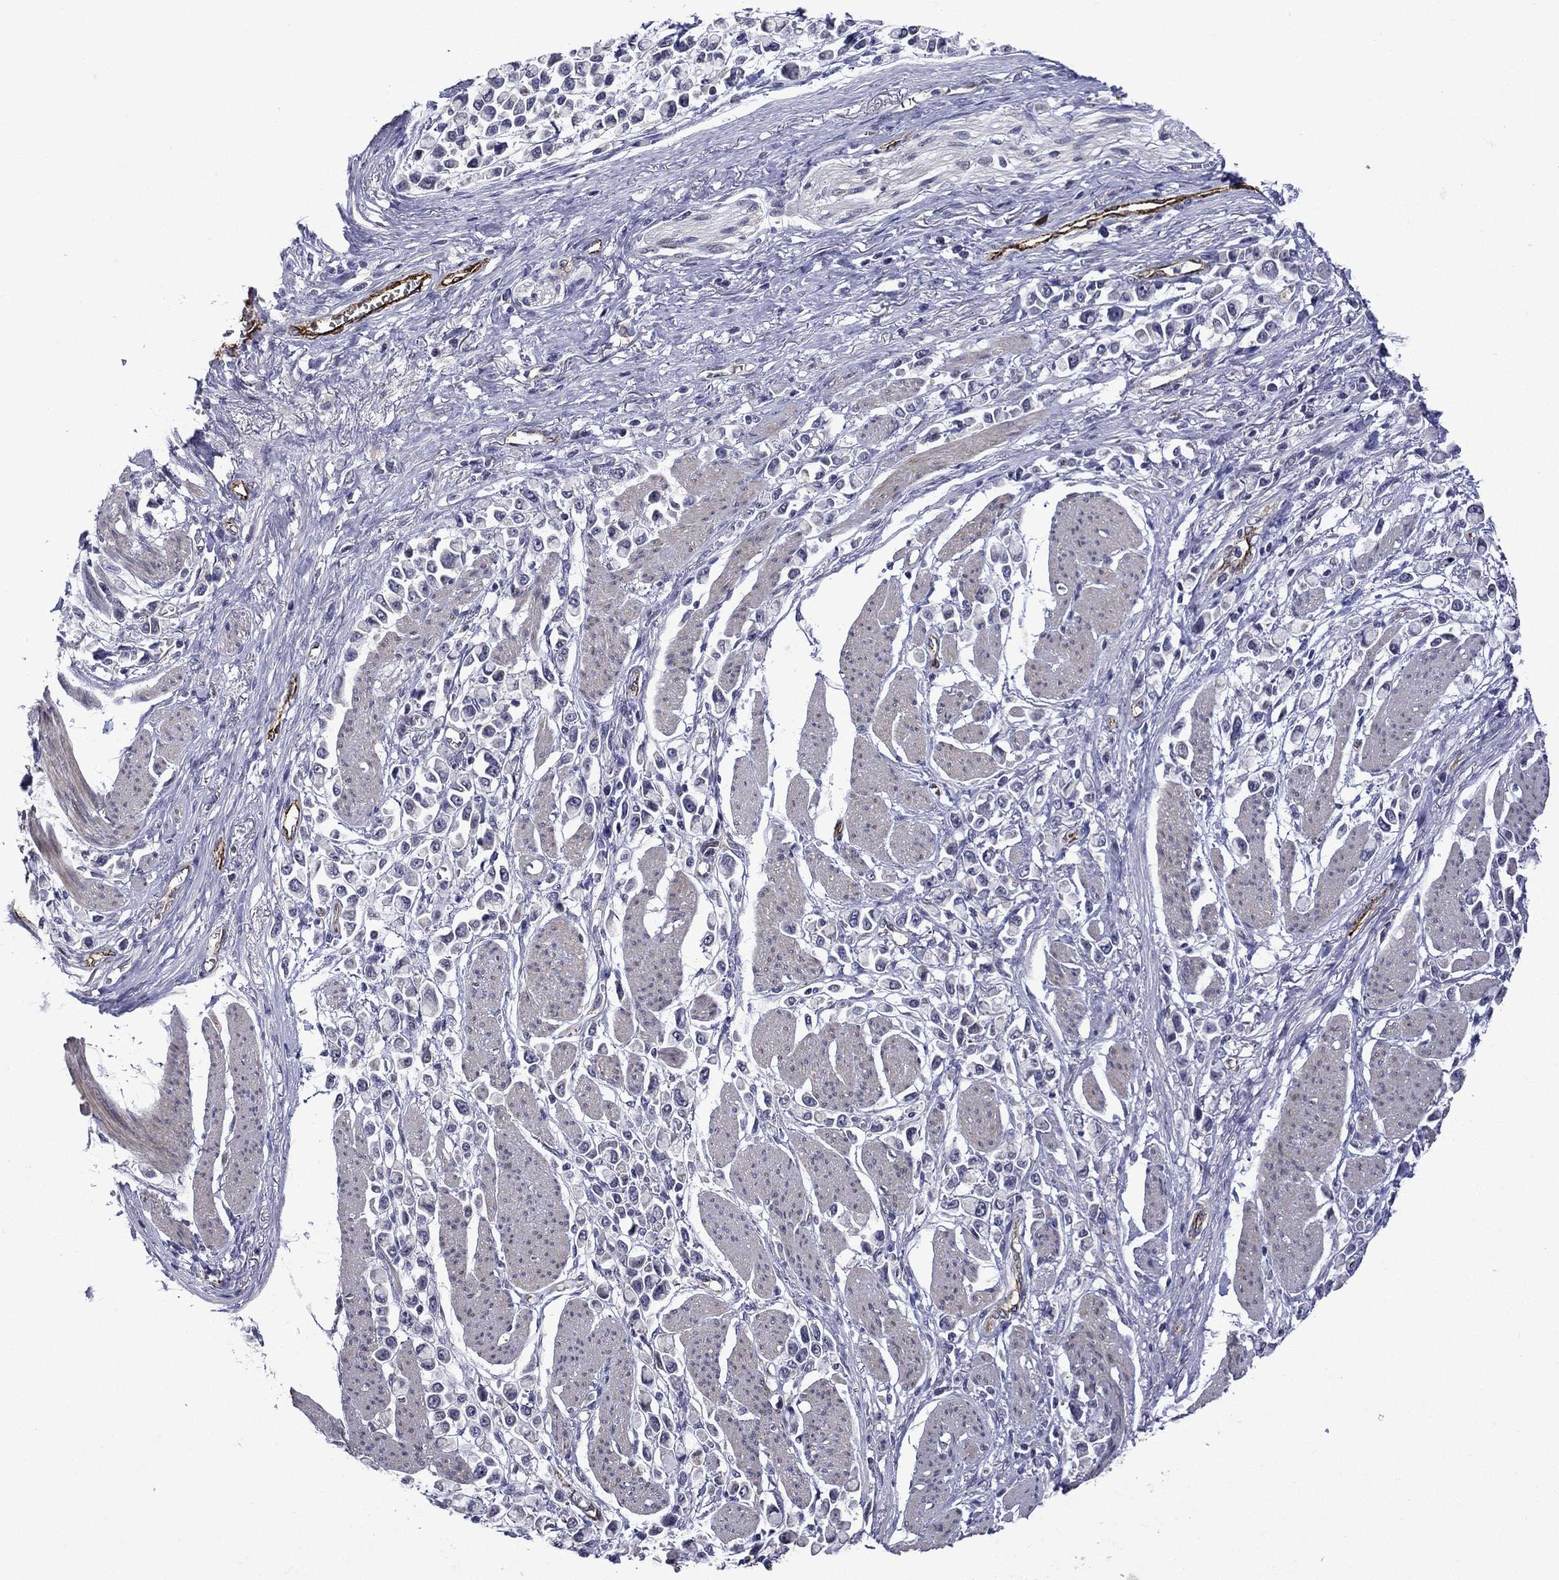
{"staining": {"intensity": "negative", "quantity": "none", "location": "none"}, "tissue": "stomach cancer", "cell_type": "Tumor cells", "image_type": "cancer", "snomed": [{"axis": "morphology", "description": "Adenocarcinoma, NOS"}, {"axis": "topography", "description": "Stomach"}], "caption": "Image shows no significant protein staining in tumor cells of adenocarcinoma (stomach). (DAB (3,3'-diaminobenzidine) immunohistochemistry visualized using brightfield microscopy, high magnification).", "gene": "SLITRK1", "patient": {"sex": "female", "age": 81}}